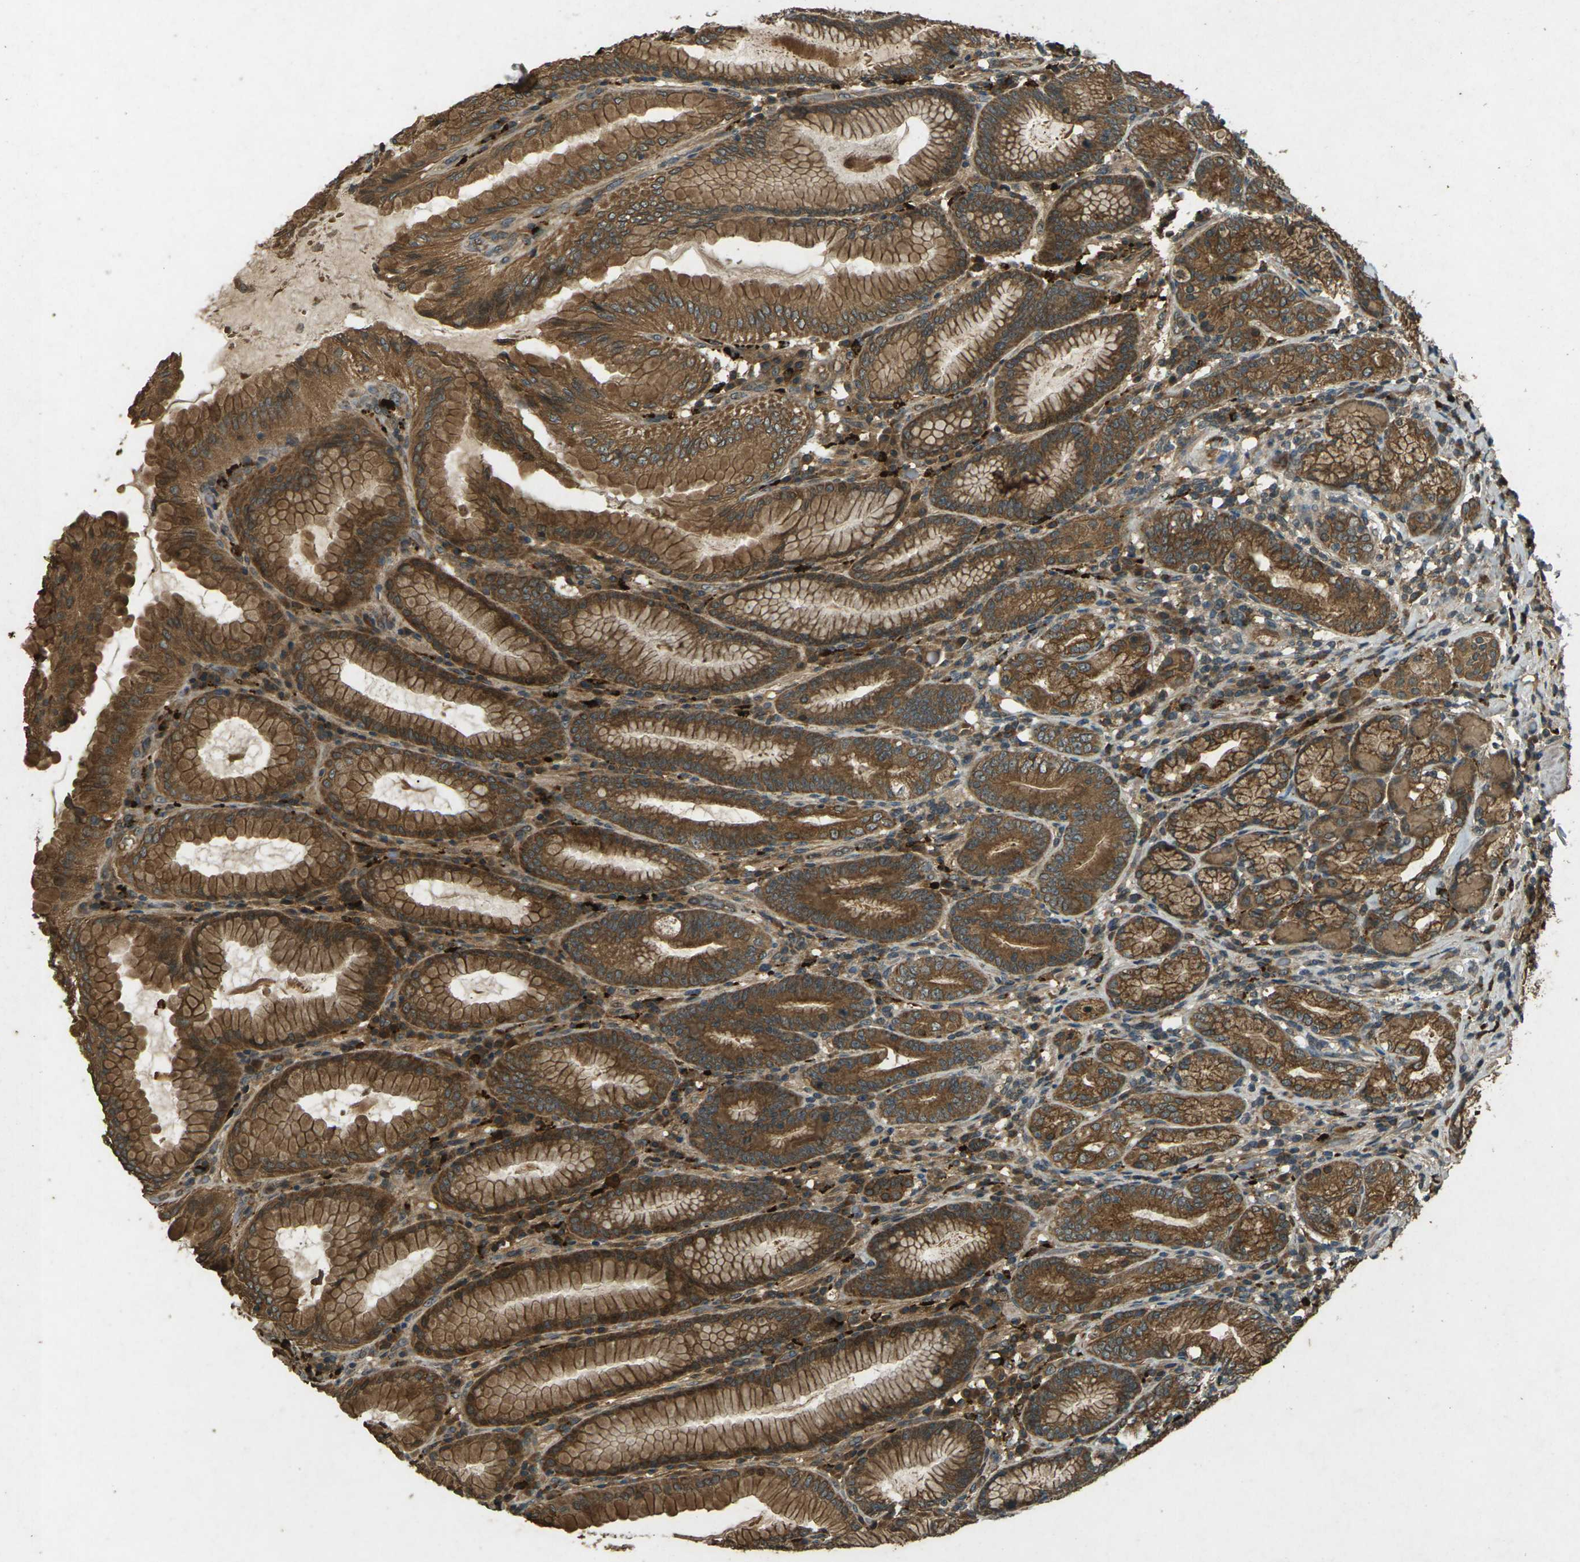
{"staining": {"intensity": "strong", "quantity": ">75%", "location": "cytoplasmic/membranous"}, "tissue": "stomach", "cell_type": "Glandular cells", "image_type": "normal", "snomed": [{"axis": "morphology", "description": "Normal tissue, NOS"}, {"axis": "topography", "description": "Stomach, lower"}], "caption": "Brown immunohistochemical staining in normal stomach displays strong cytoplasmic/membranous staining in about >75% of glandular cells.", "gene": "TAP1", "patient": {"sex": "female", "age": 76}}